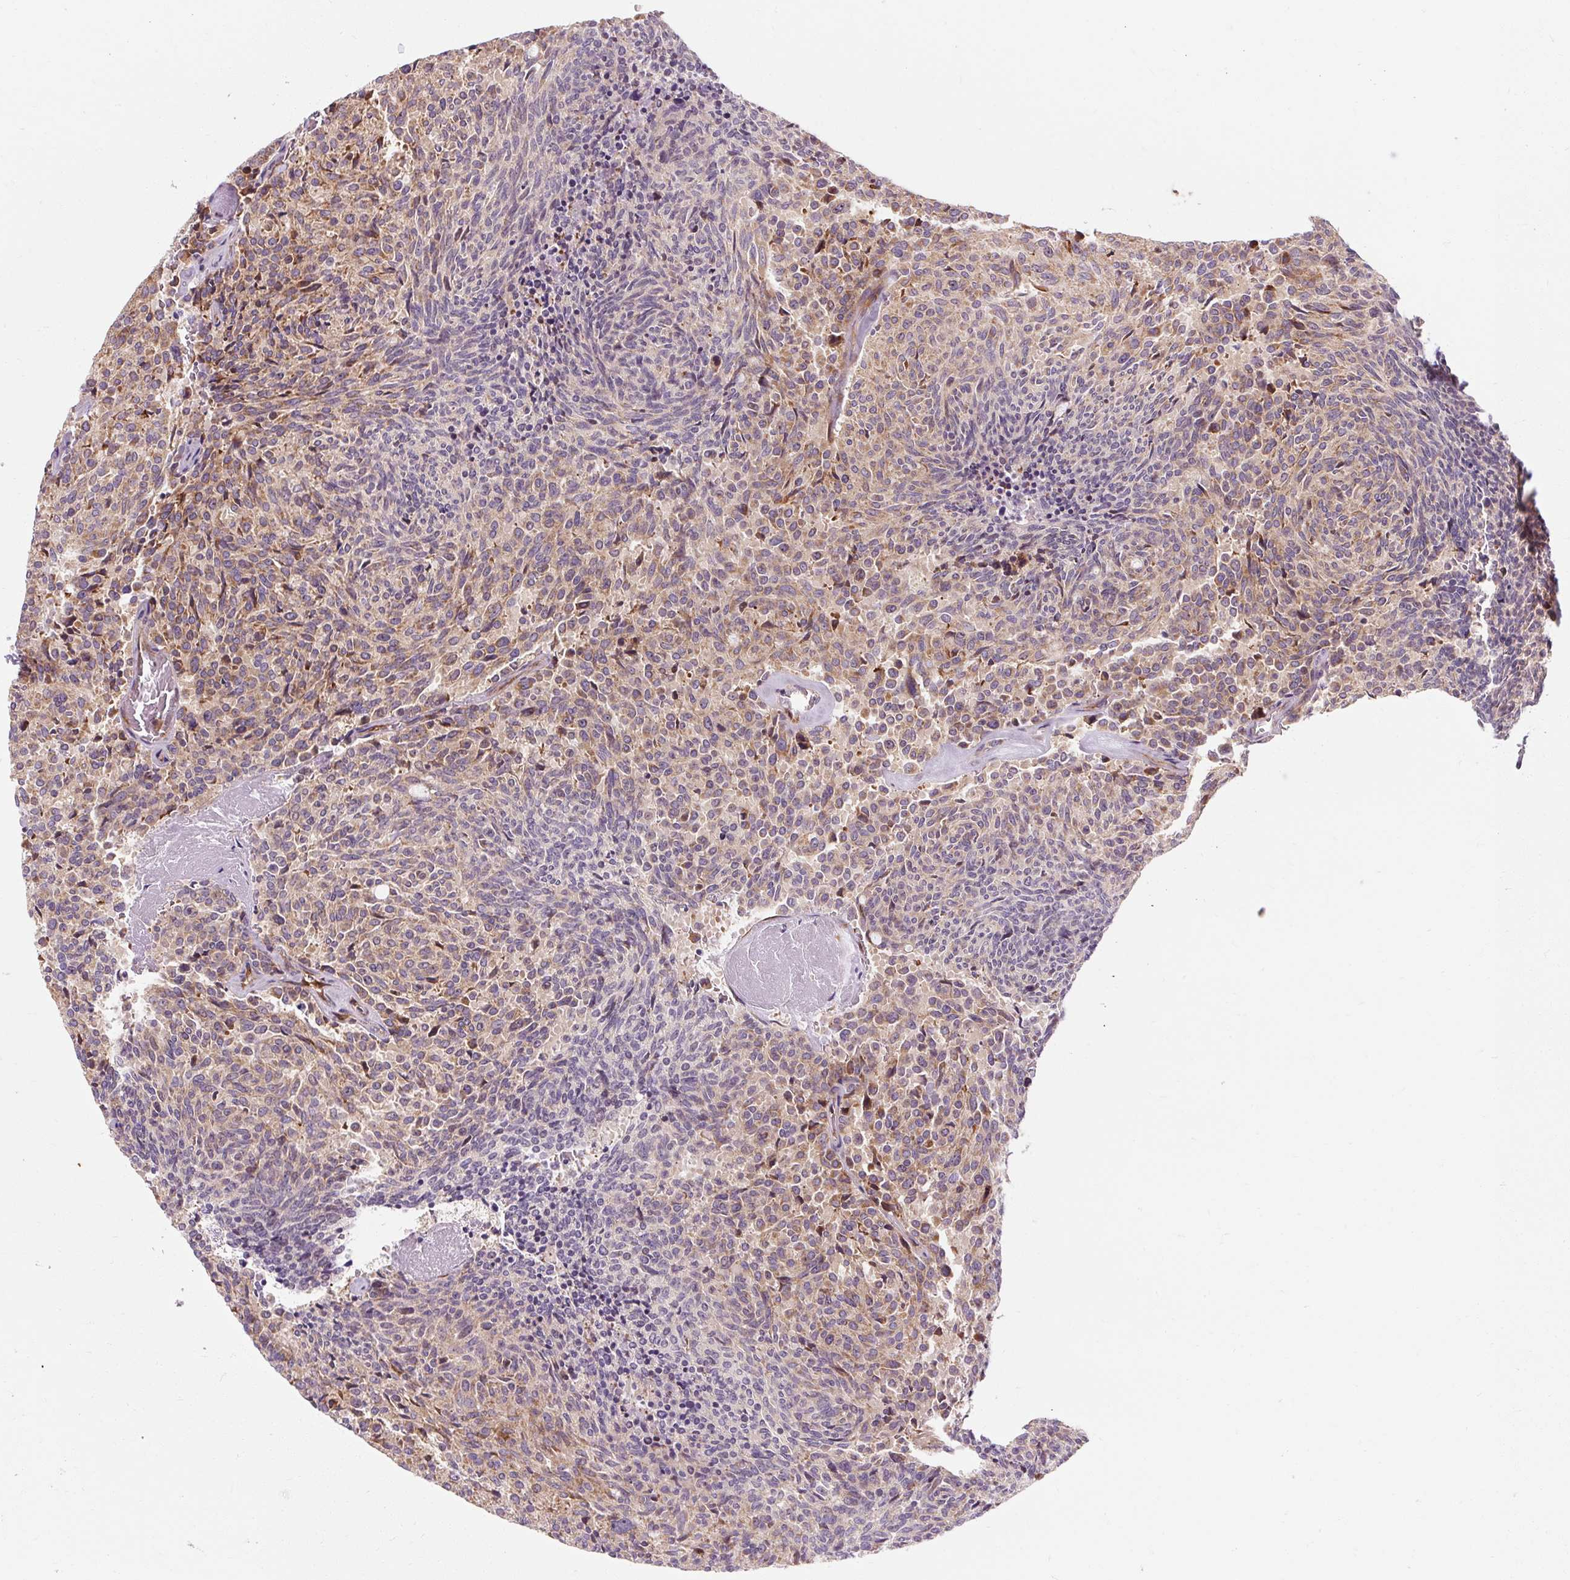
{"staining": {"intensity": "moderate", "quantity": "25%-75%", "location": "cytoplasmic/membranous"}, "tissue": "carcinoid", "cell_type": "Tumor cells", "image_type": "cancer", "snomed": [{"axis": "morphology", "description": "Carcinoid, malignant, NOS"}, {"axis": "topography", "description": "Pancreas"}], "caption": "A brown stain labels moderate cytoplasmic/membranous expression of a protein in human carcinoid (malignant) tumor cells.", "gene": "PRSS48", "patient": {"sex": "female", "age": 54}}